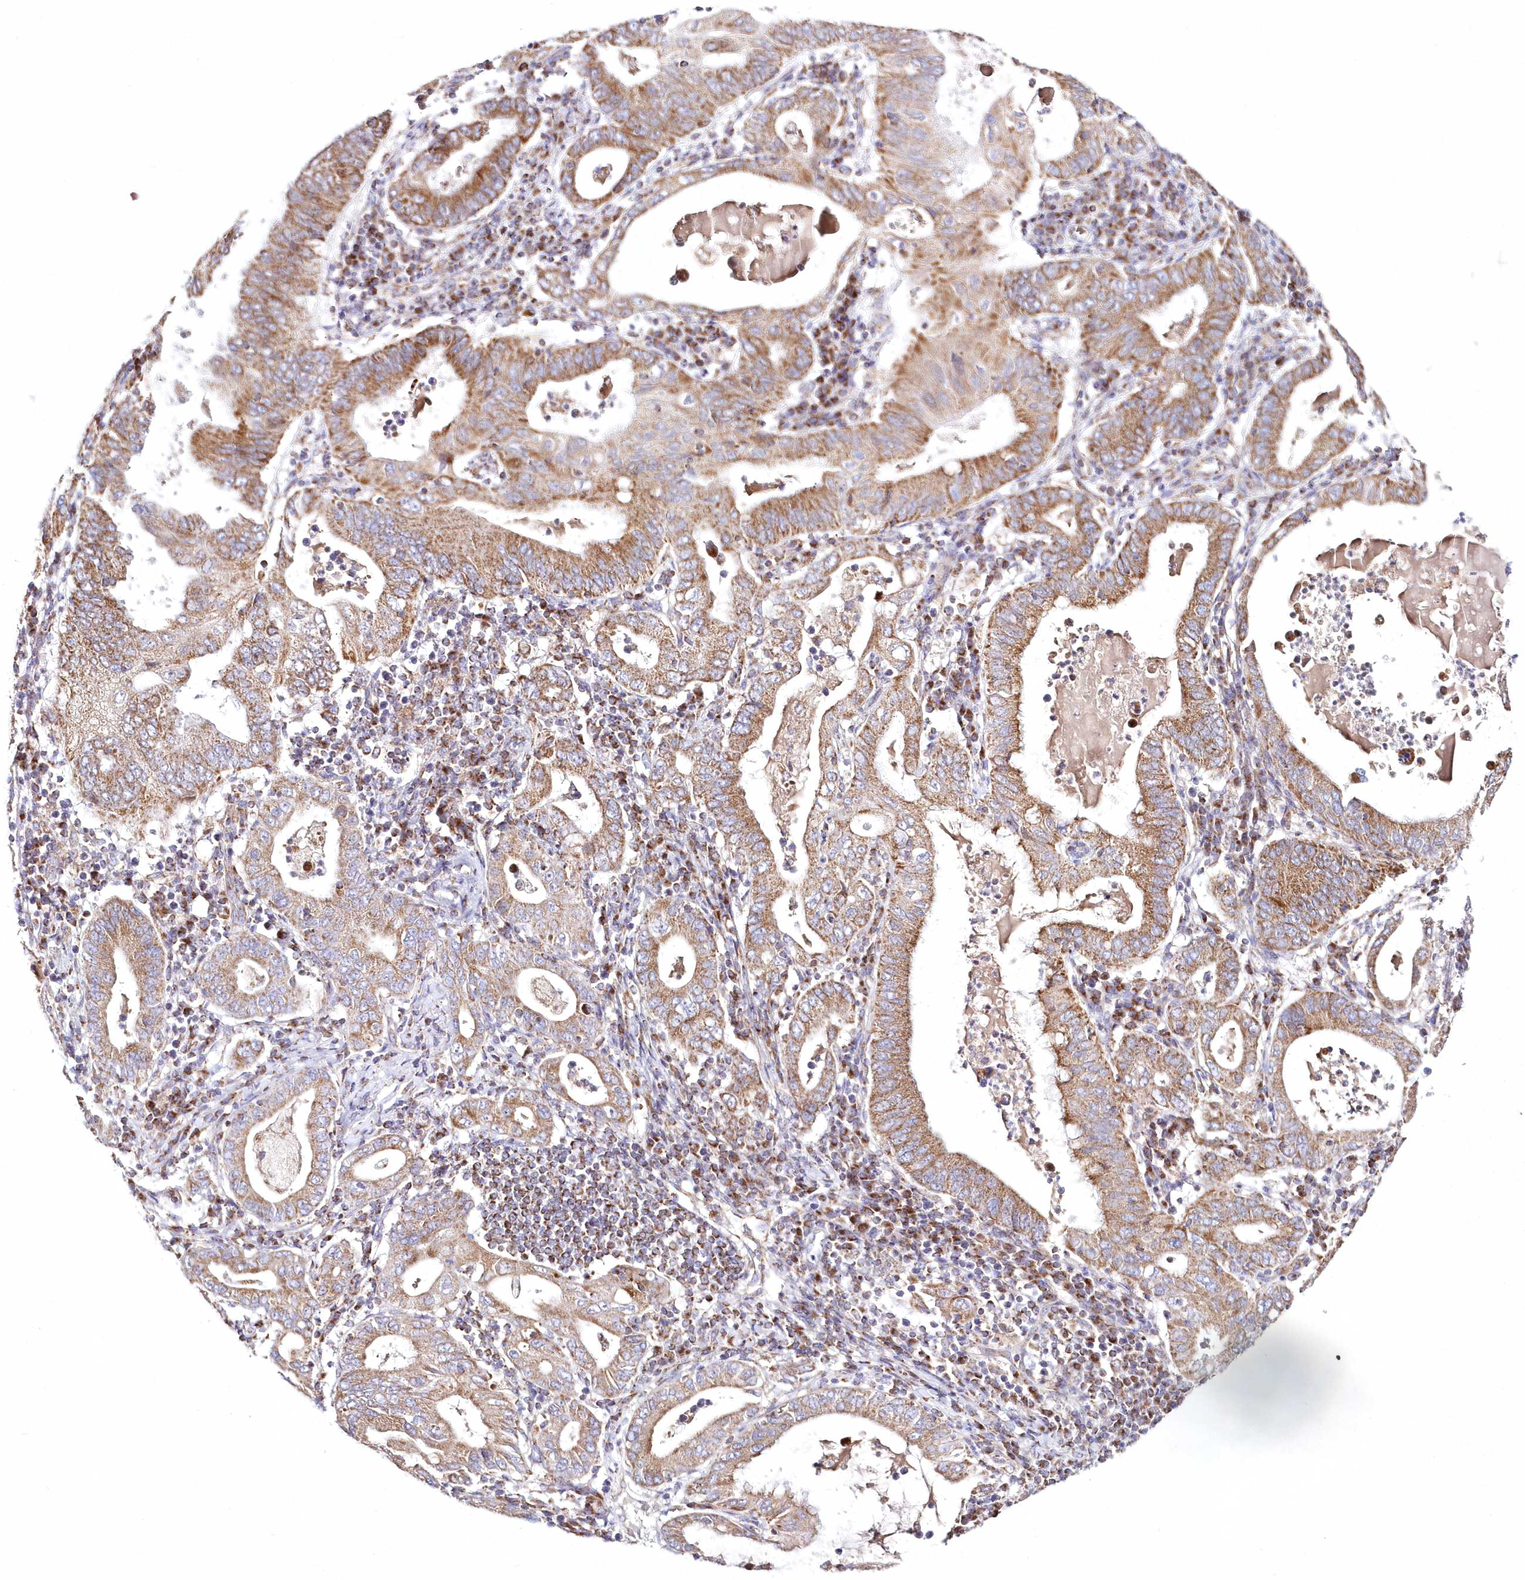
{"staining": {"intensity": "moderate", "quantity": ">75%", "location": "cytoplasmic/membranous"}, "tissue": "stomach cancer", "cell_type": "Tumor cells", "image_type": "cancer", "snomed": [{"axis": "morphology", "description": "Normal tissue, NOS"}, {"axis": "morphology", "description": "Adenocarcinoma, NOS"}, {"axis": "topography", "description": "Esophagus"}, {"axis": "topography", "description": "Stomach, upper"}, {"axis": "topography", "description": "Peripheral nerve tissue"}], "caption": "Brown immunohistochemical staining in stomach adenocarcinoma demonstrates moderate cytoplasmic/membranous positivity in approximately >75% of tumor cells.", "gene": "DNA2", "patient": {"sex": "male", "age": 62}}